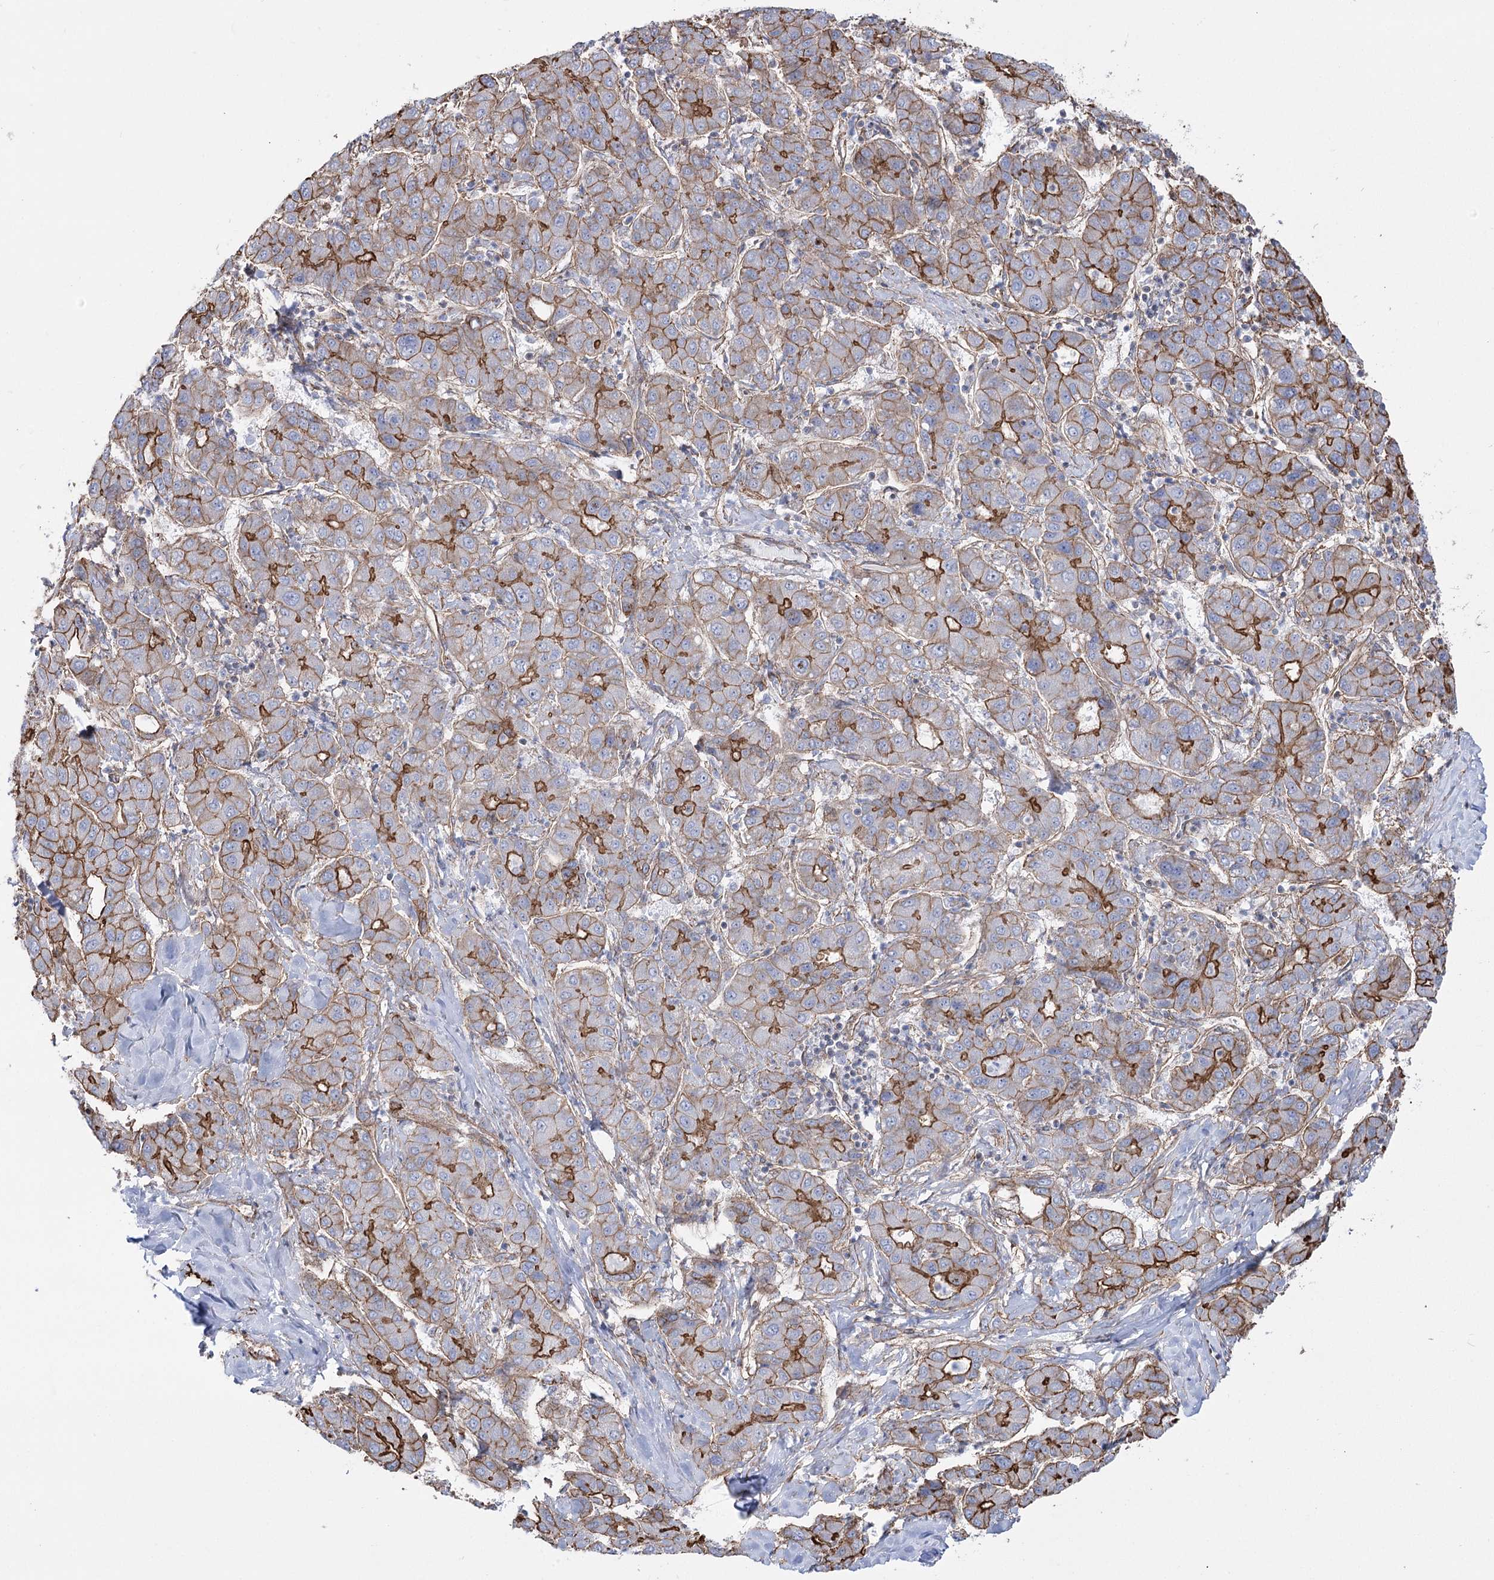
{"staining": {"intensity": "moderate", "quantity": ">75%", "location": "cytoplasmic/membranous"}, "tissue": "liver cancer", "cell_type": "Tumor cells", "image_type": "cancer", "snomed": [{"axis": "morphology", "description": "Carcinoma, Hepatocellular, NOS"}, {"axis": "topography", "description": "Liver"}], "caption": "The histopathology image displays immunohistochemical staining of liver hepatocellular carcinoma. There is moderate cytoplasmic/membranous positivity is seen in about >75% of tumor cells. (Brightfield microscopy of DAB IHC at high magnification).", "gene": "PLEKHA5", "patient": {"sex": "male", "age": 65}}